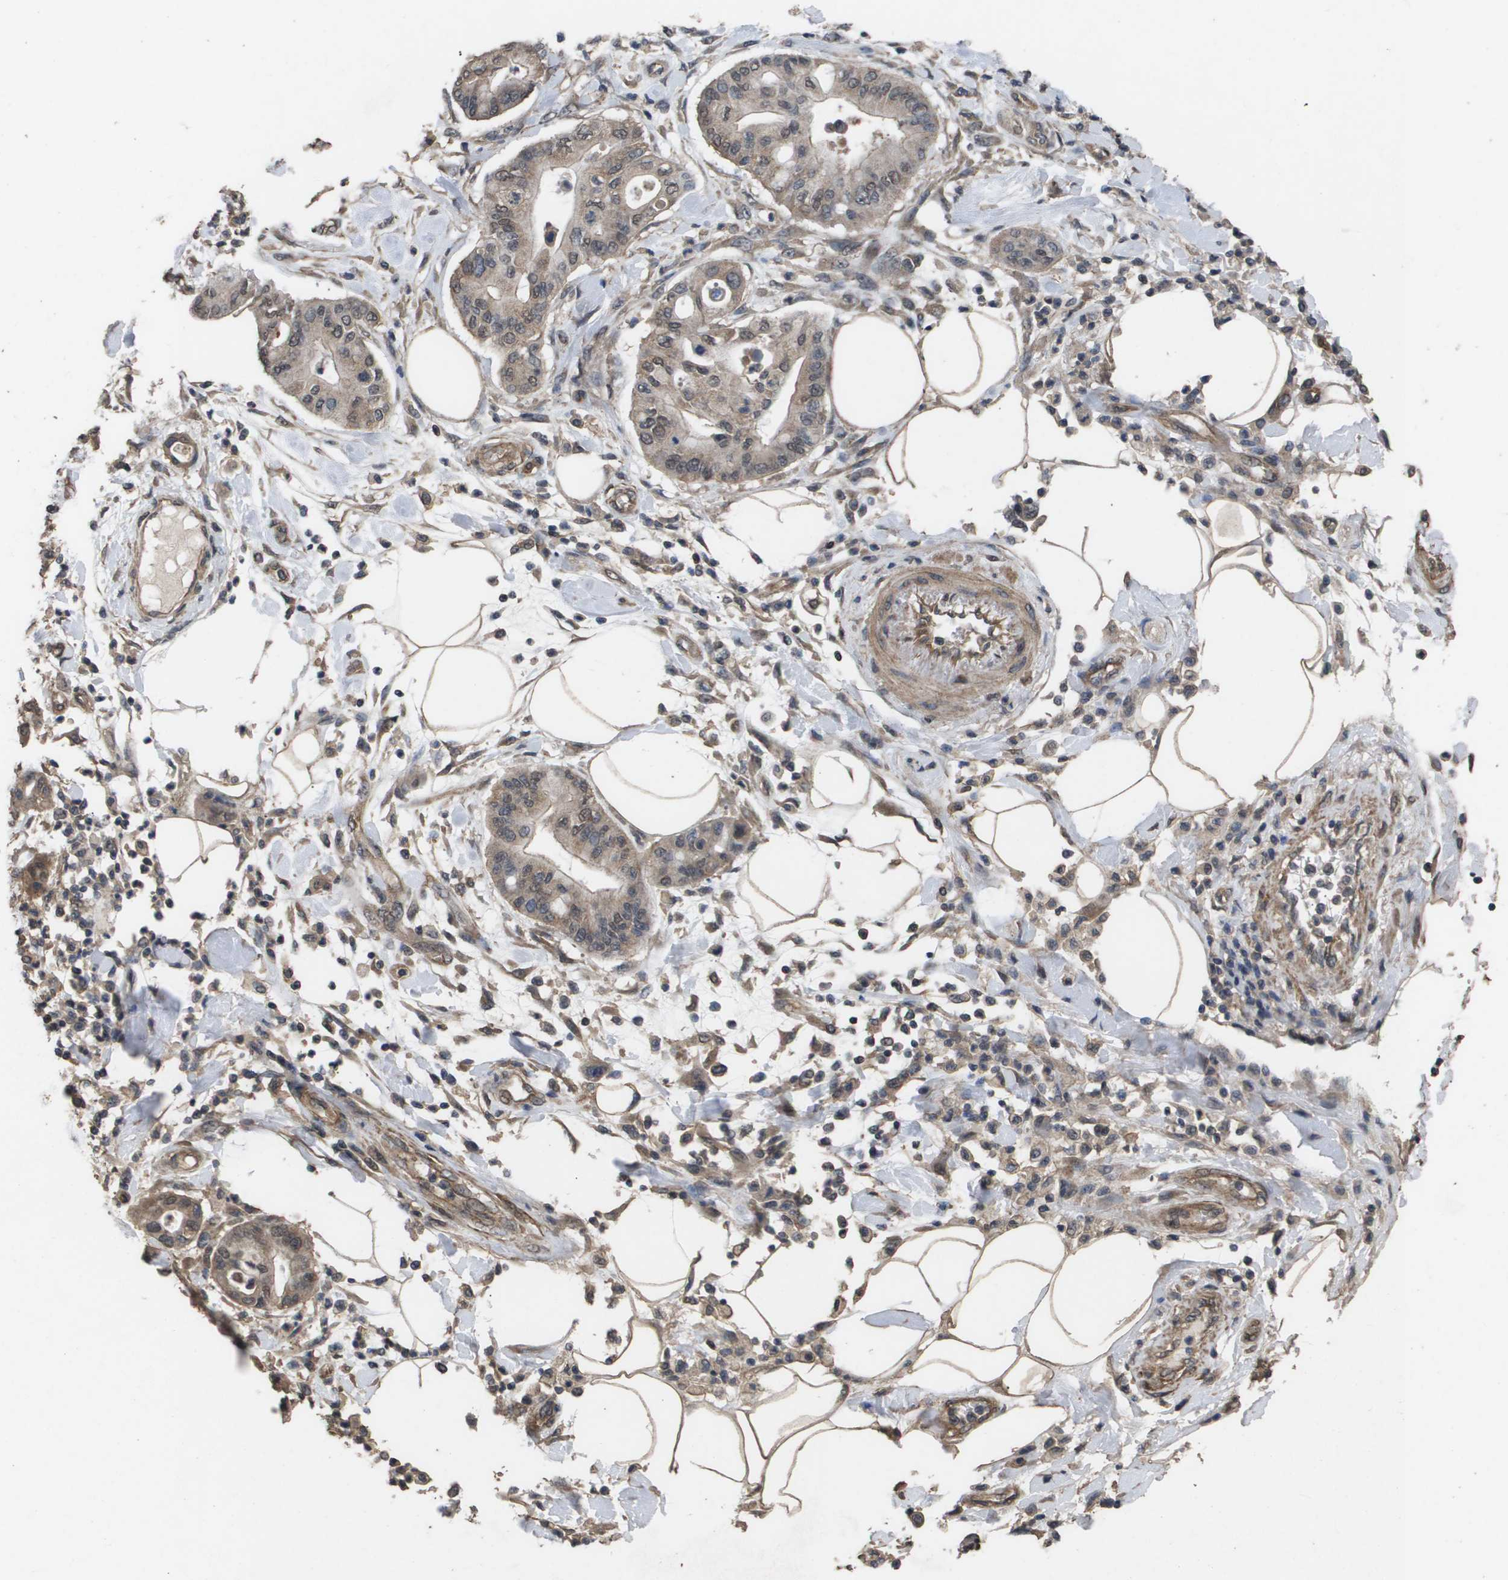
{"staining": {"intensity": "moderate", "quantity": ">75%", "location": "cytoplasmic/membranous"}, "tissue": "pancreatic cancer", "cell_type": "Tumor cells", "image_type": "cancer", "snomed": [{"axis": "morphology", "description": "Adenocarcinoma, NOS"}, {"axis": "morphology", "description": "Adenocarcinoma, metastatic, NOS"}, {"axis": "topography", "description": "Lymph node"}, {"axis": "topography", "description": "Pancreas"}, {"axis": "topography", "description": "Duodenum"}], "caption": "Immunohistochemical staining of human pancreatic cancer demonstrates medium levels of moderate cytoplasmic/membranous protein staining in about >75% of tumor cells.", "gene": "CUL5", "patient": {"sex": "female", "age": 64}}